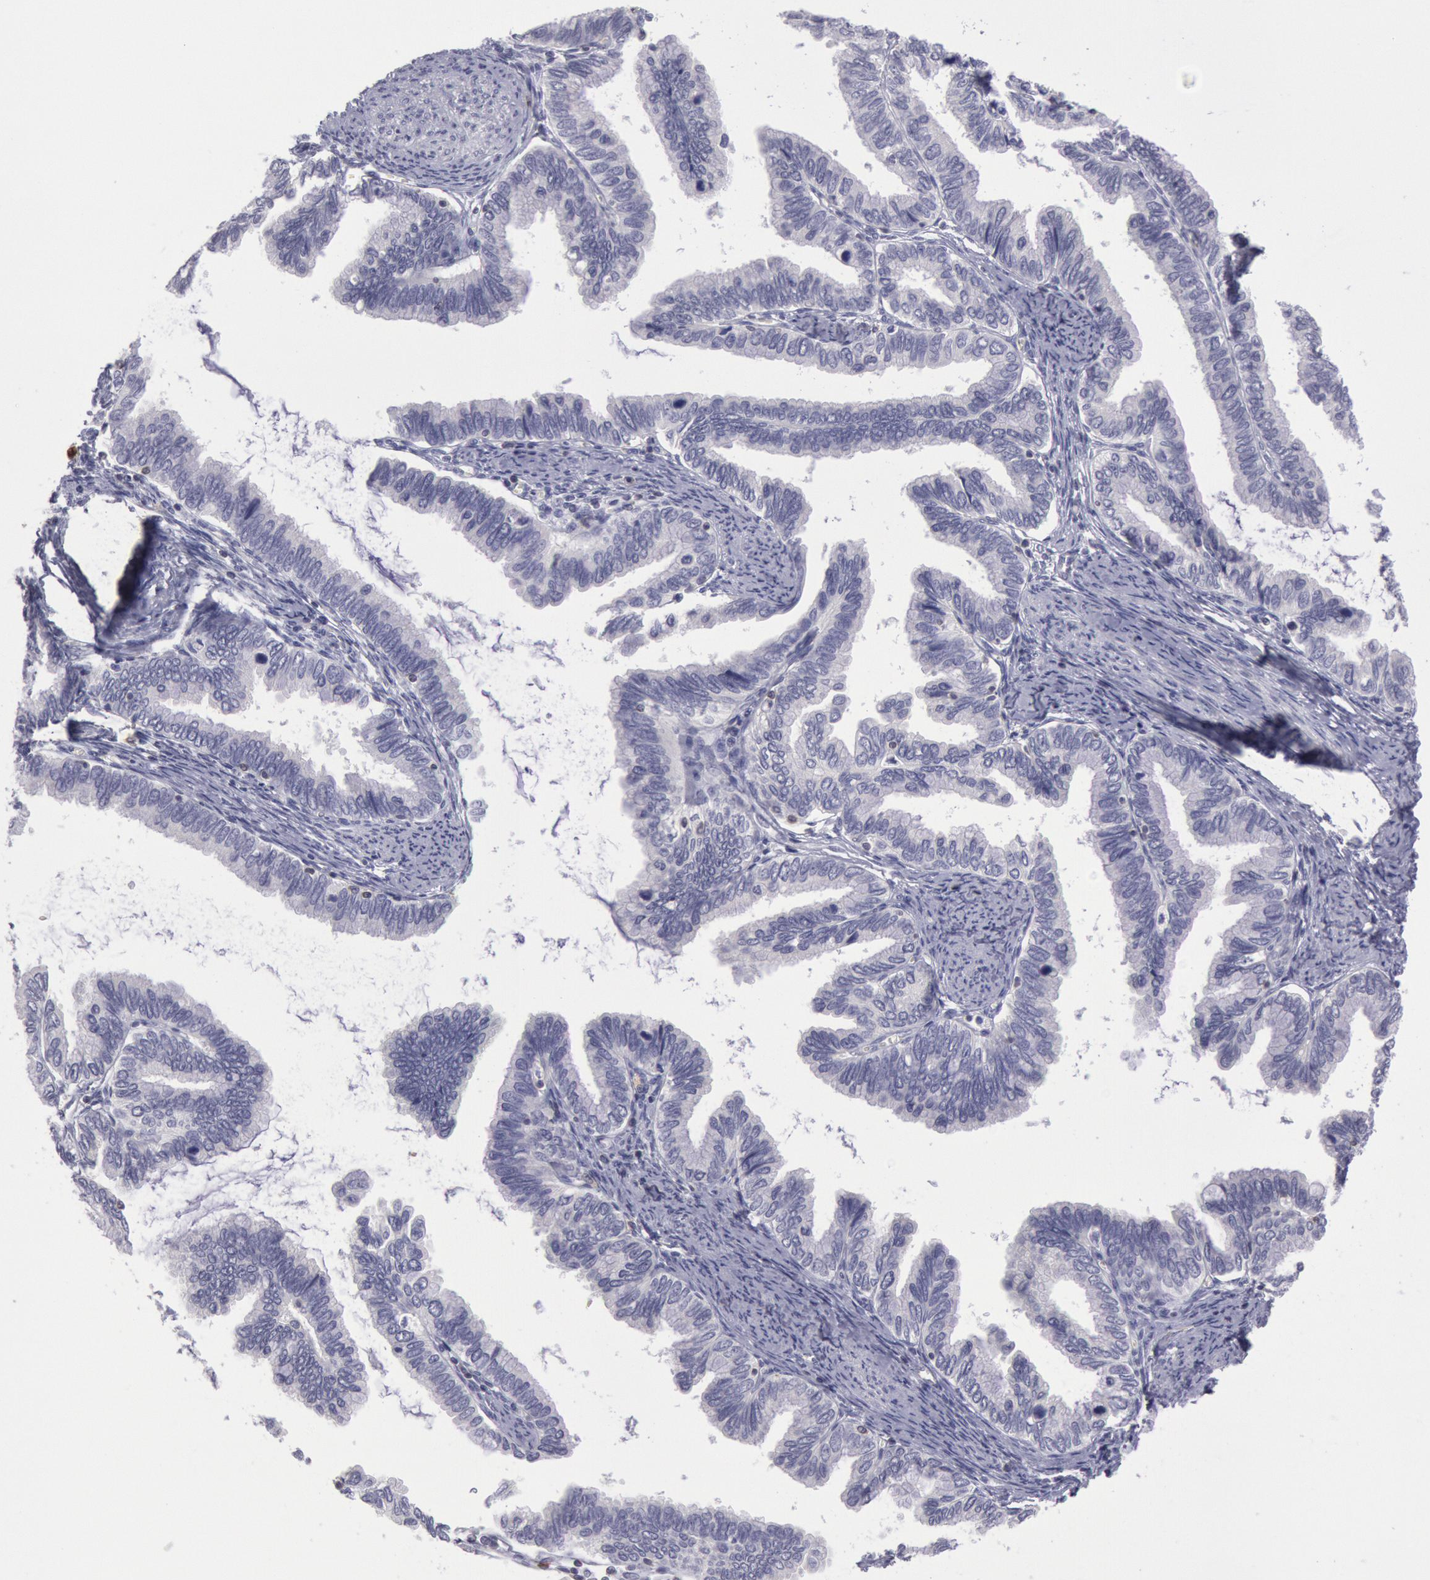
{"staining": {"intensity": "negative", "quantity": "none", "location": "none"}, "tissue": "cervical cancer", "cell_type": "Tumor cells", "image_type": "cancer", "snomed": [{"axis": "morphology", "description": "Adenocarcinoma, NOS"}, {"axis": "topography", "description": "Cervix"}], "caption": "Adenocarcinoma (cervical) was stained to show a protein in brown. There is no significant staining in tumor cells.", "gene": "RAB27A", "patient": {"sex": "female", "age": 49}}